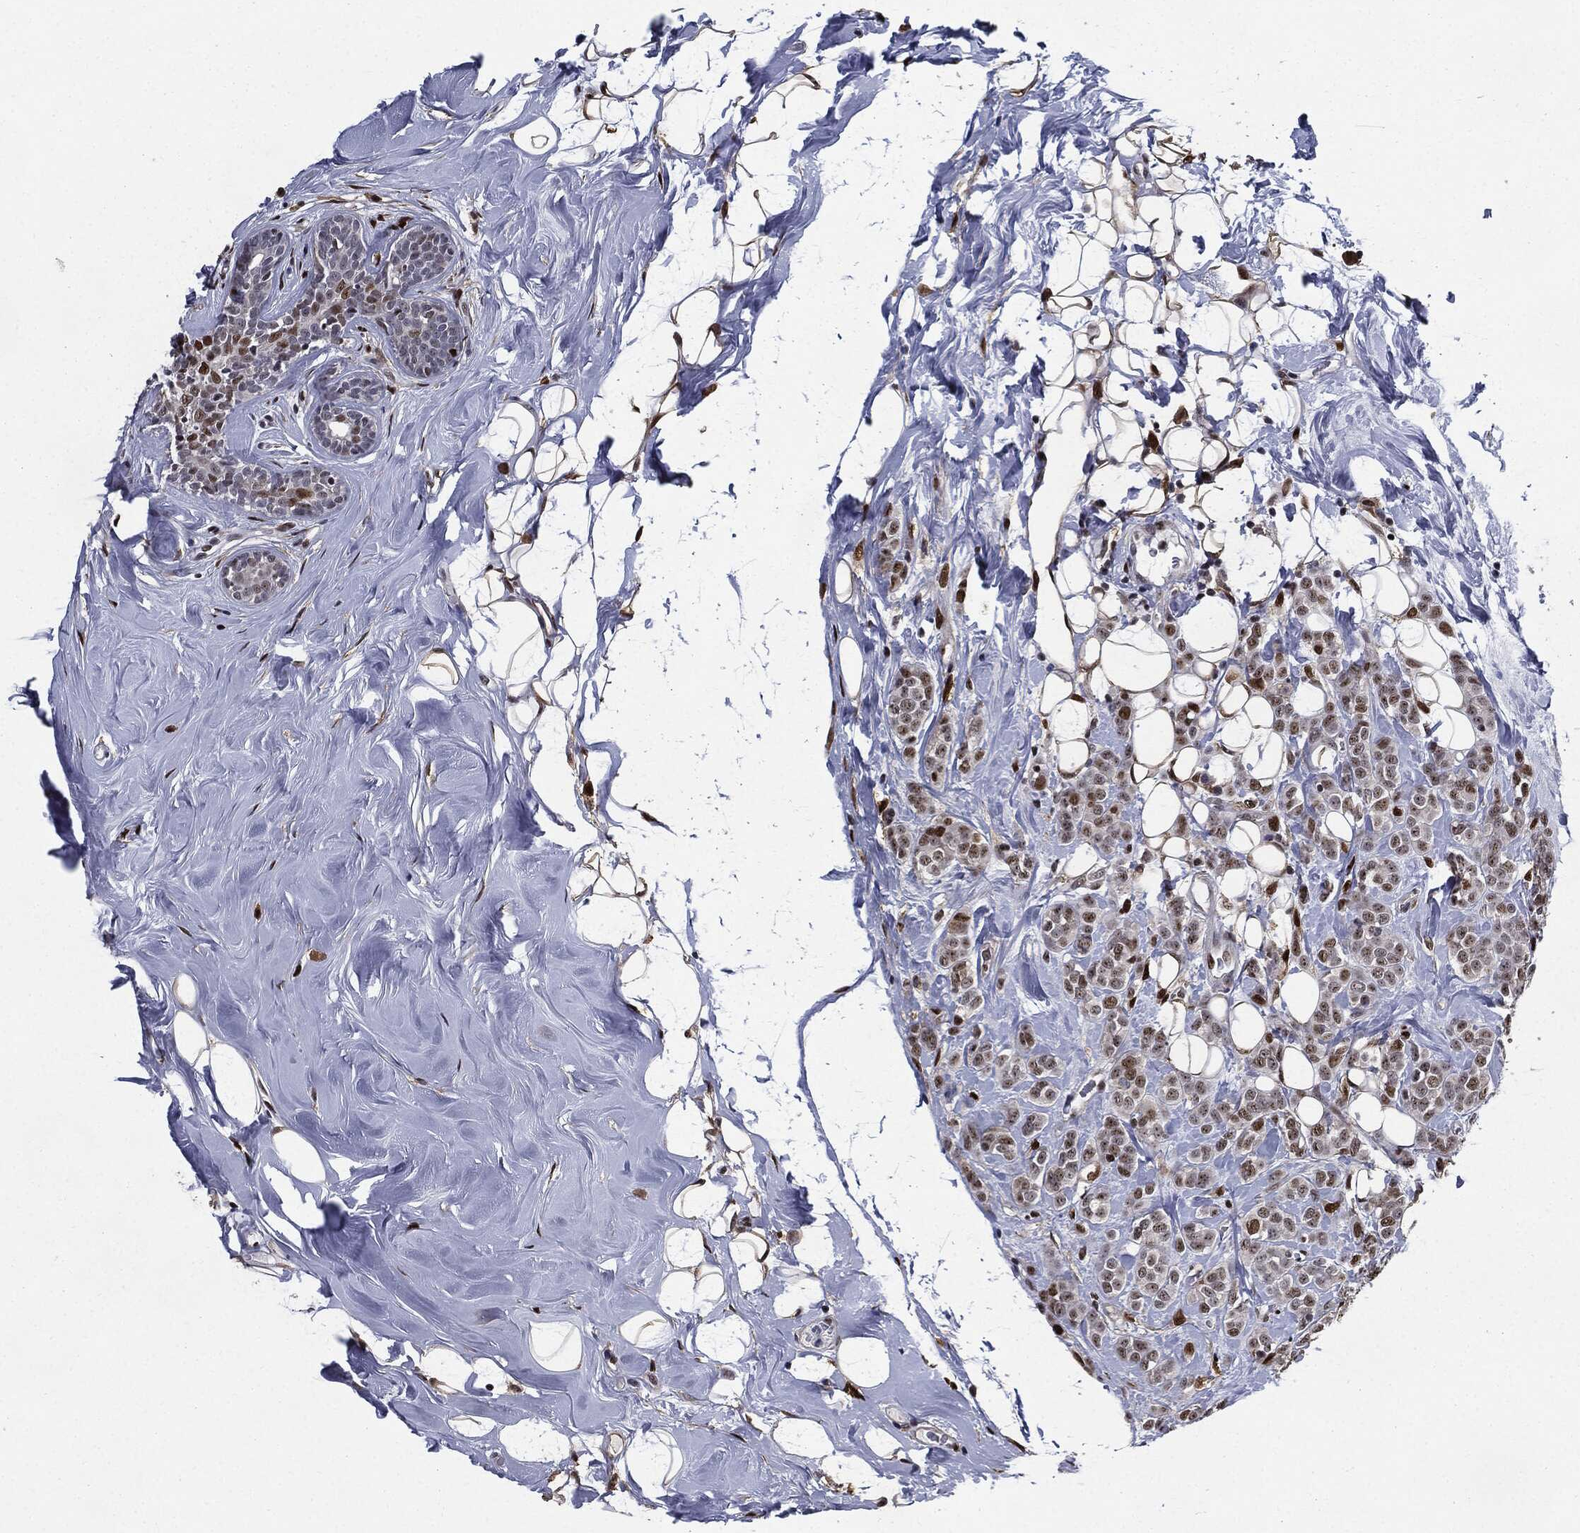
{"staining": {"intensity": "moderate", "quantity": "25%-75%", "location": "nuclear"}, "tissue": "breast cancer", "cell_type": "Tumor cells", "image_type": "cancer", "snomed": [{"axis": "morphology", "description": "Lobular carcinoma"}, {"axis": "topography", "description": "Breast"}], "caption": "Immunohistochemical staining of breast lobular carcinoma demonstrates medium levels of moderate nuclear positivity in about 25%-75% of tumor cells. The protein of interest is shown in brown color, while the nuclei are stained blue.", "gene": "JUN", "patient": {"sex": "female", "age": 49}}